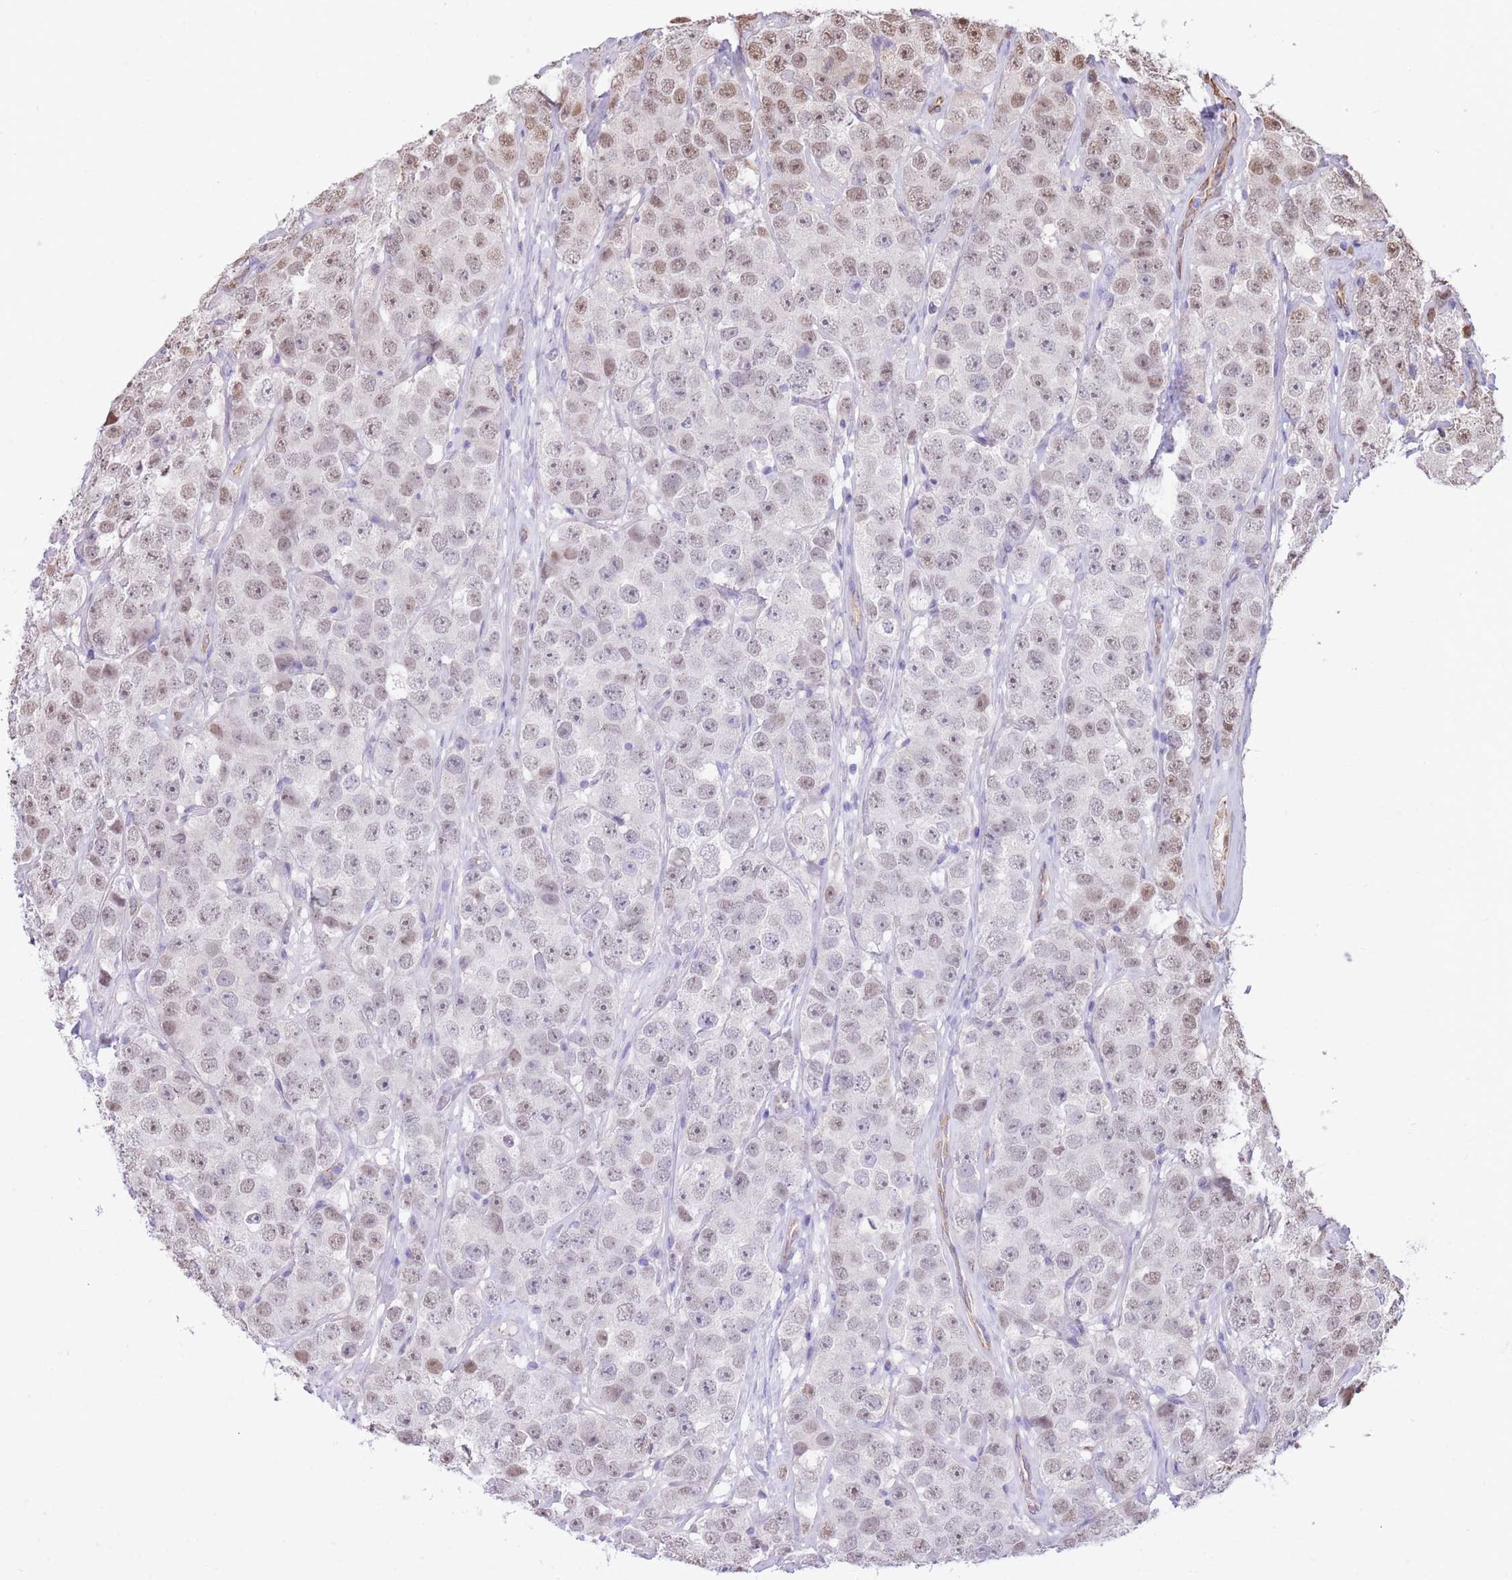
{"staining": {"intensity": "moderate", "quantity": "<25%", "location": "nuclear"}, "tissue": "testis cancer", "cell_type": "Tumor cells", "image_type": "cancer", "snomed": [{"axis": "morphology", "description": "Seminoma, NOS"}, {"axis": "topography", "description": "Testis"}], "caption": "Protein staining of testis cancer tissue displays moderate nuclear positivity in approximately <25% of tumor cells.", "gene": "PSG8", "patient": {"sex": "male", "age": 28}}